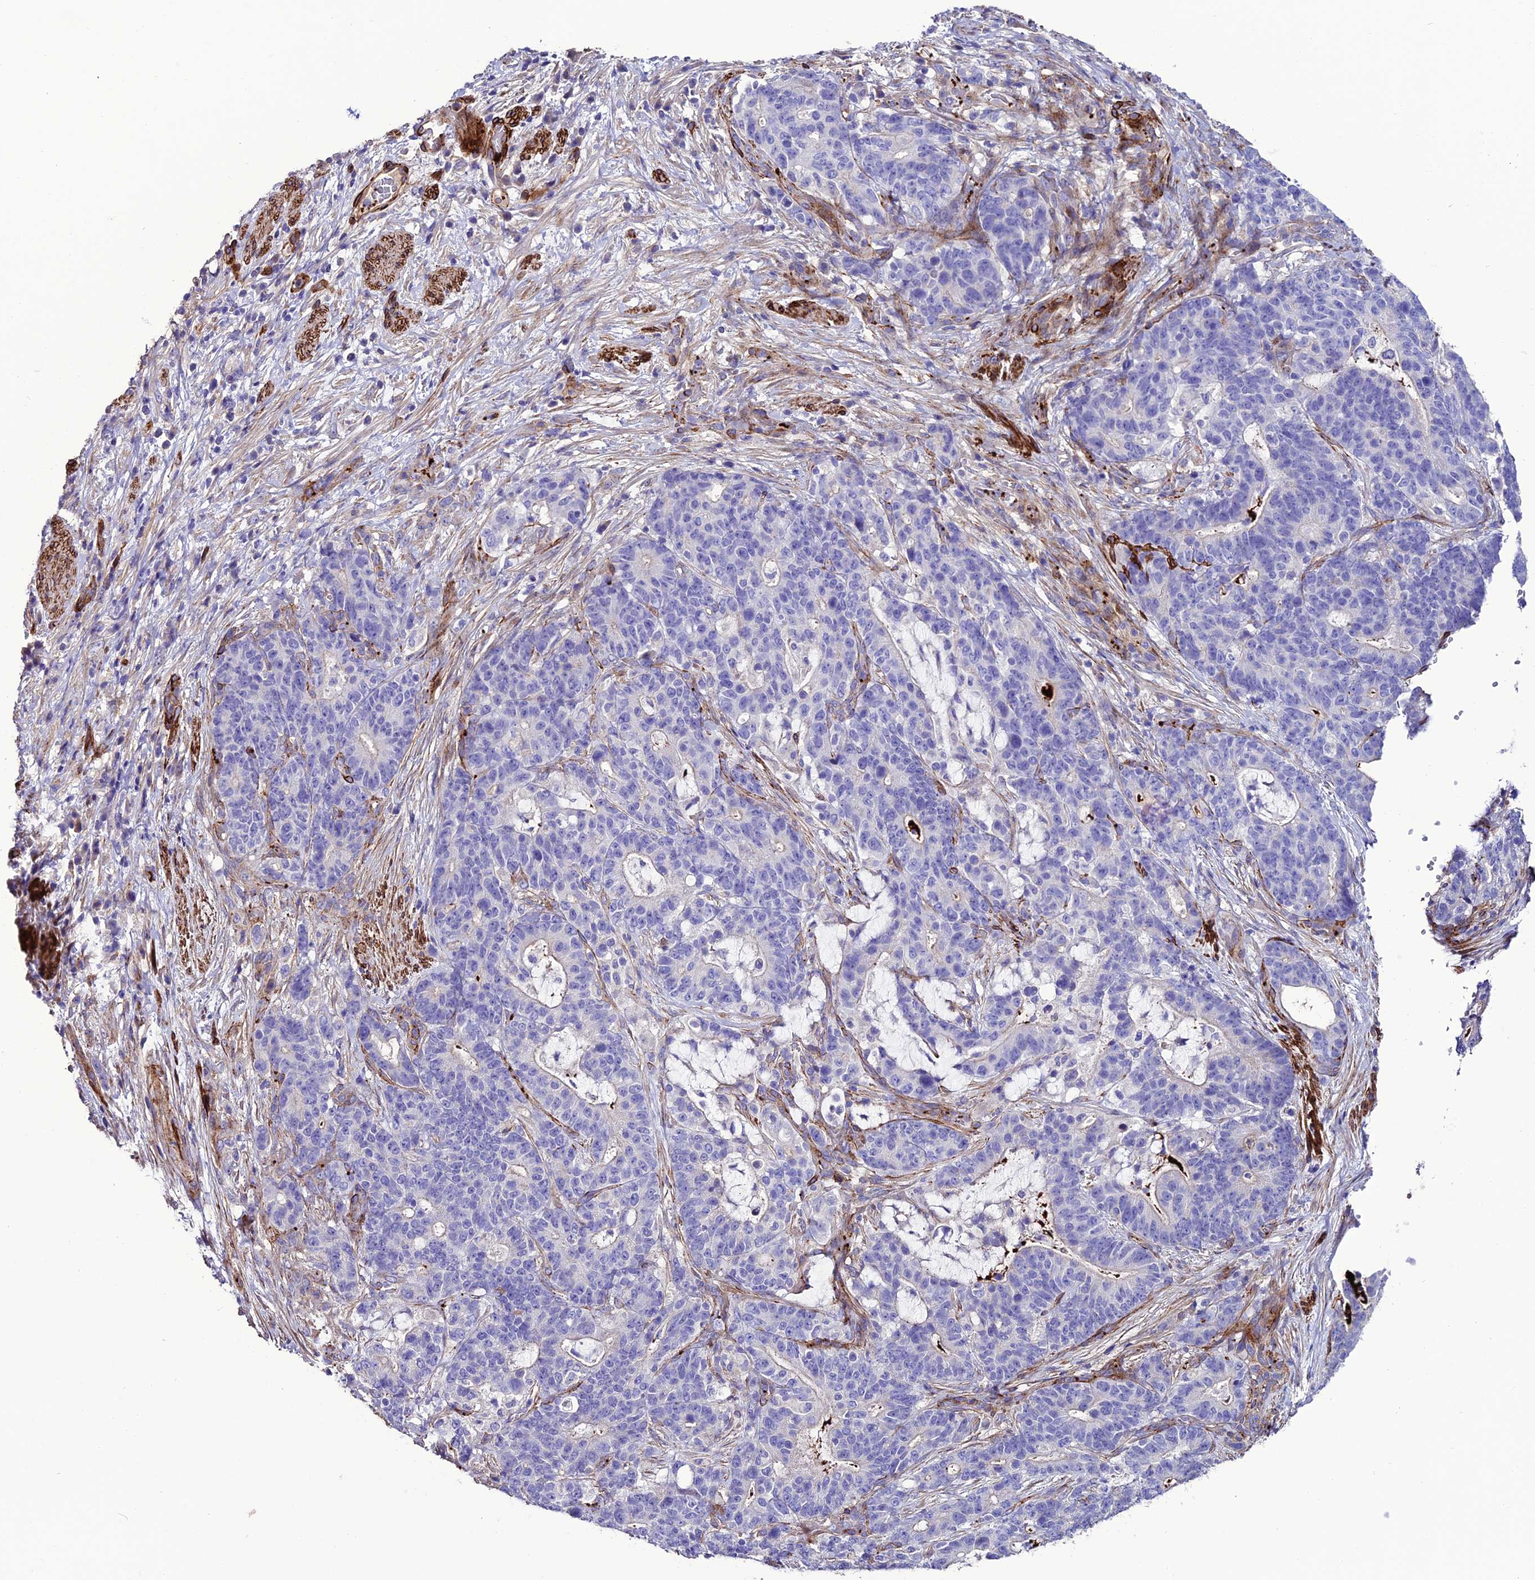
{"staining": {"intensity": "negative", "quantity": "none", "location": "none"}, "tissue": "stomach cancer", "cell_type": "Tumor cells", "image_type": "cancer", "snomed": [{"axis": "morphology", "description": "Normal tissue, NOS"}, {"axis": "morphology", "description": "Adenocarcinoma, NOS"}, {"axis": "topography", "description": "Stomach"}], "caption": "Immunohistochemical staining of human stomach cancer shows no significant staining in tumor cells.", "gene": "REX1BD", "patient": {"sex": "female", "age": 64}}